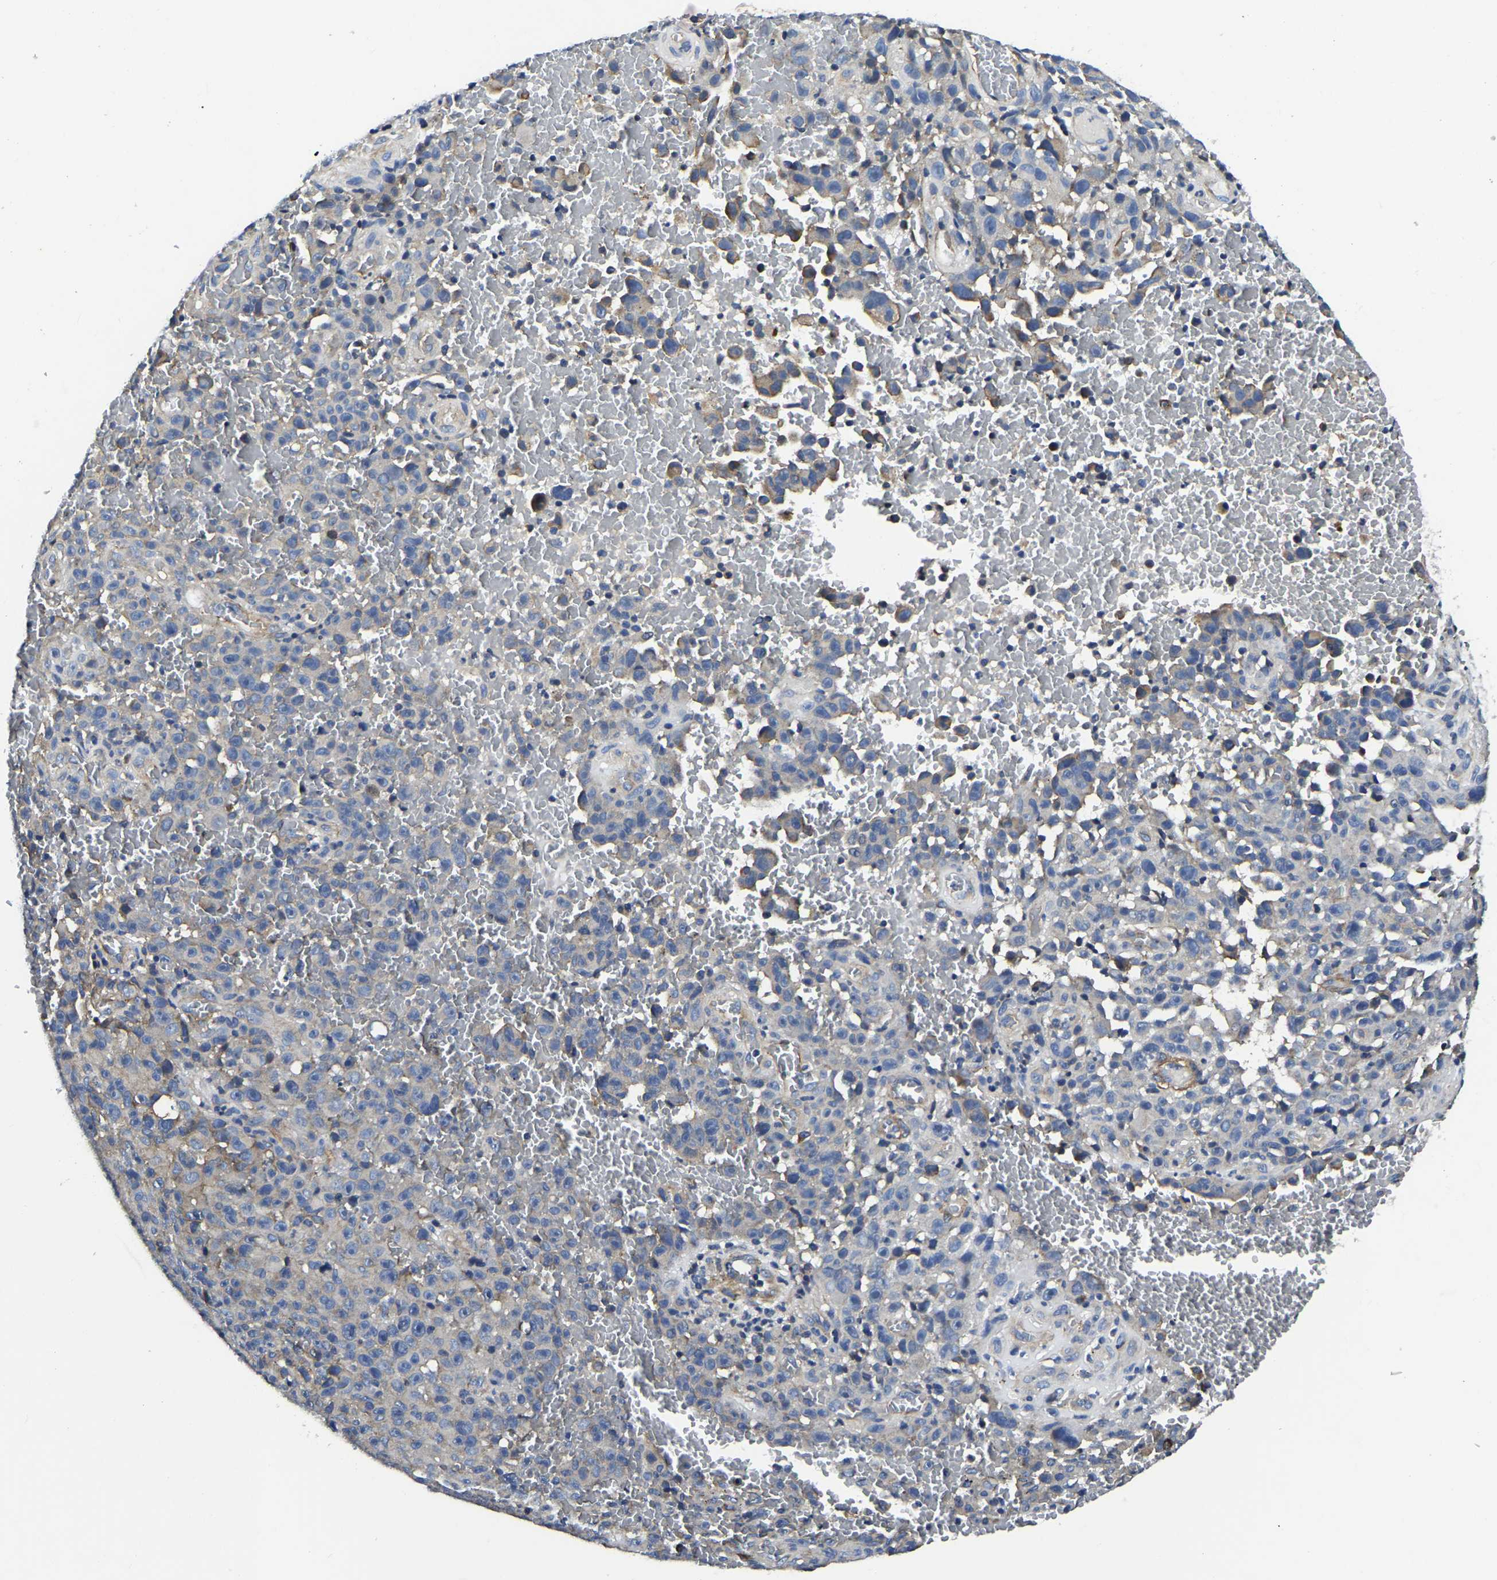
{"staining": {"intensity": "negative", "quantity": "none", "location": "none"}, "tissue": "melanoma", "cell_type": "Tumor cells", "image_type": "cancer", "snomed": [{"axis": "morphology", "description": "Malignant melanoma, NOS"}, {"axis": "topography", "description": "Skin"}], "caption": "Malignant melanoma was stained to show a protein in brown. There is no significant expression in tumor cells. The staining is performed using DAB (3,3'-diaminobenzidine) brown chromogen with nuclei counter-stained in using hematoxylin.", "gene": "KCTD17", "patient": {"sex": "female", "age": 82}}